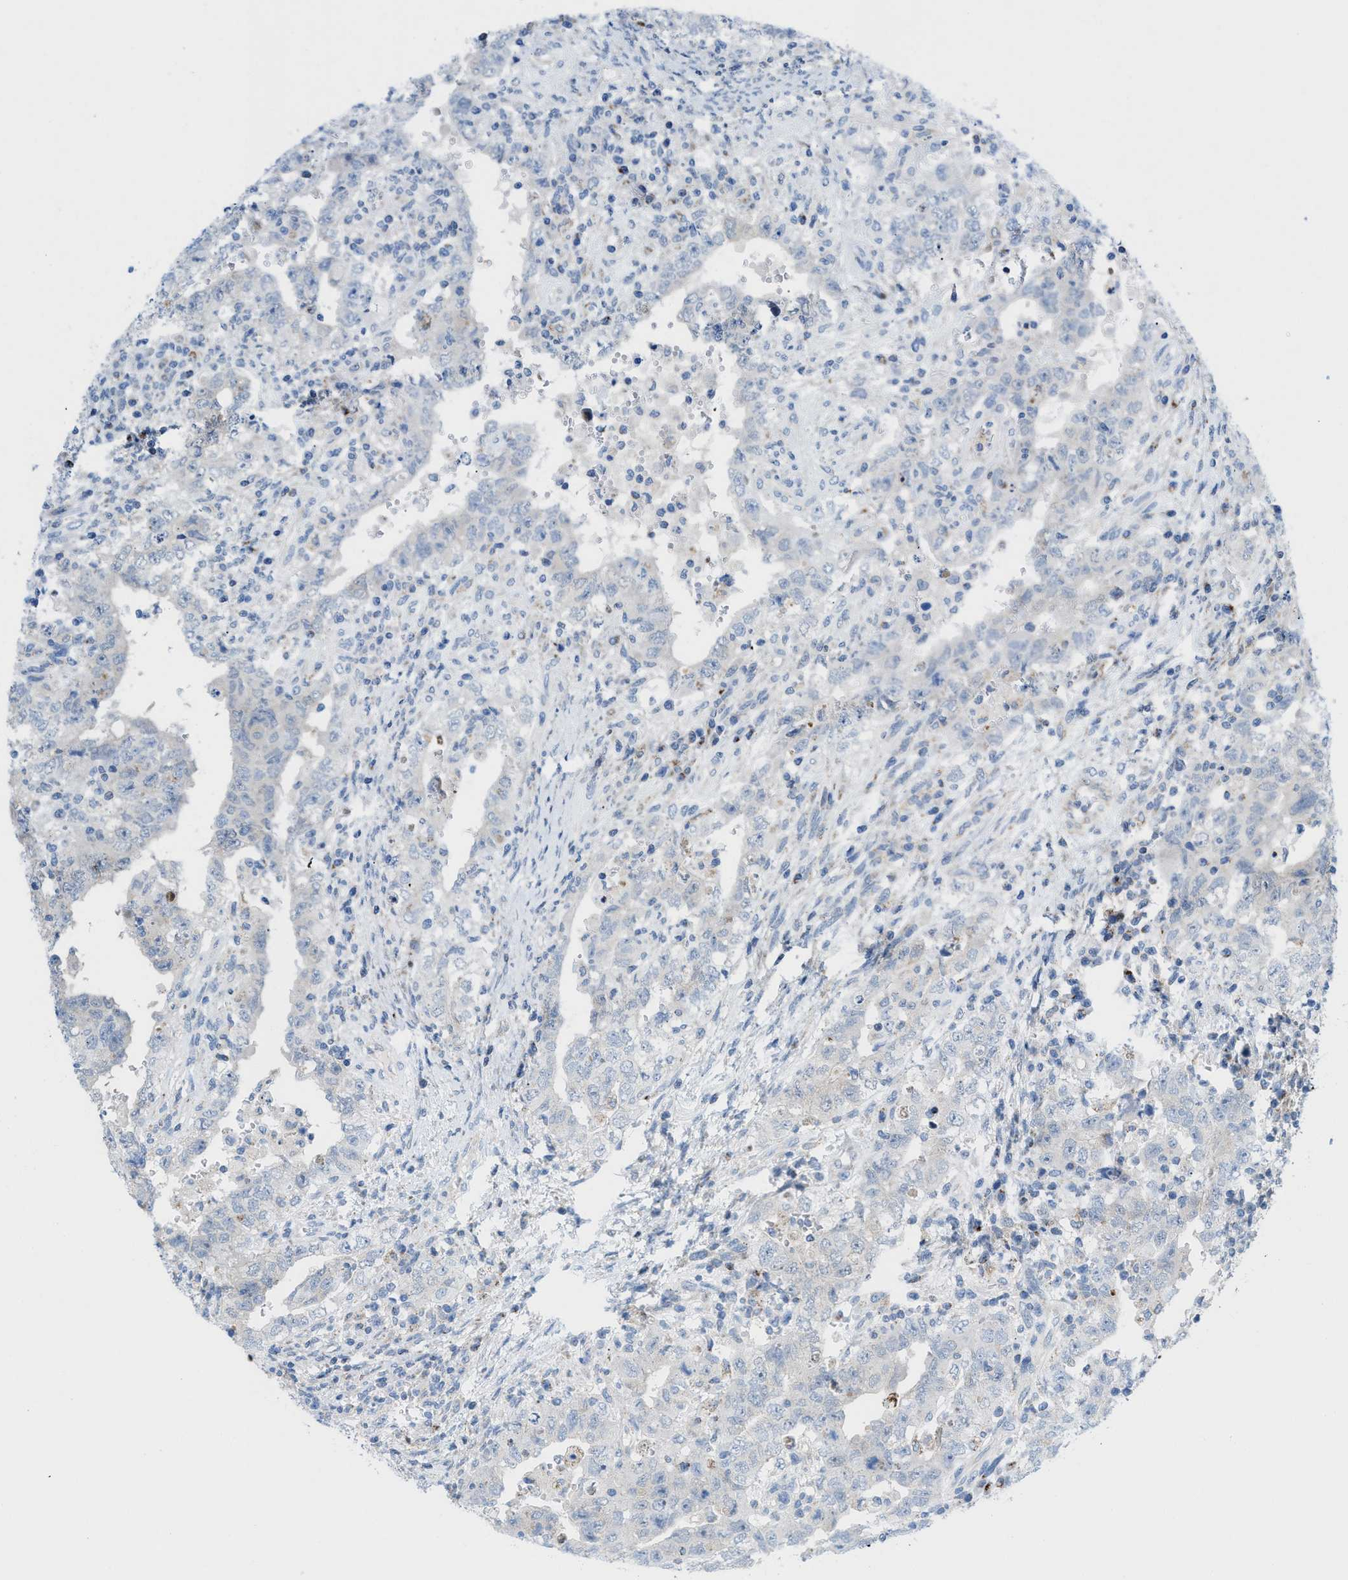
{"staining": {"intensity": "negative", "quantity": "none", "location": "none"}, "tissue": "testis cancer", "cell_type": "Tumor cells", "image_type": "cancer", "snomed": [{"axis": "morphology", "description": "Carcinoma, Embryonal, NOS"}, {"axis": "topography", "description": "Testis"}], "caption": "DAB immunohistochemical staining of human testis cancer (embryonal carcinoma) displays no significant expression in tumor cells.", "gene": "RBBP9", "patient": {"sex": "male", "age": 26}}